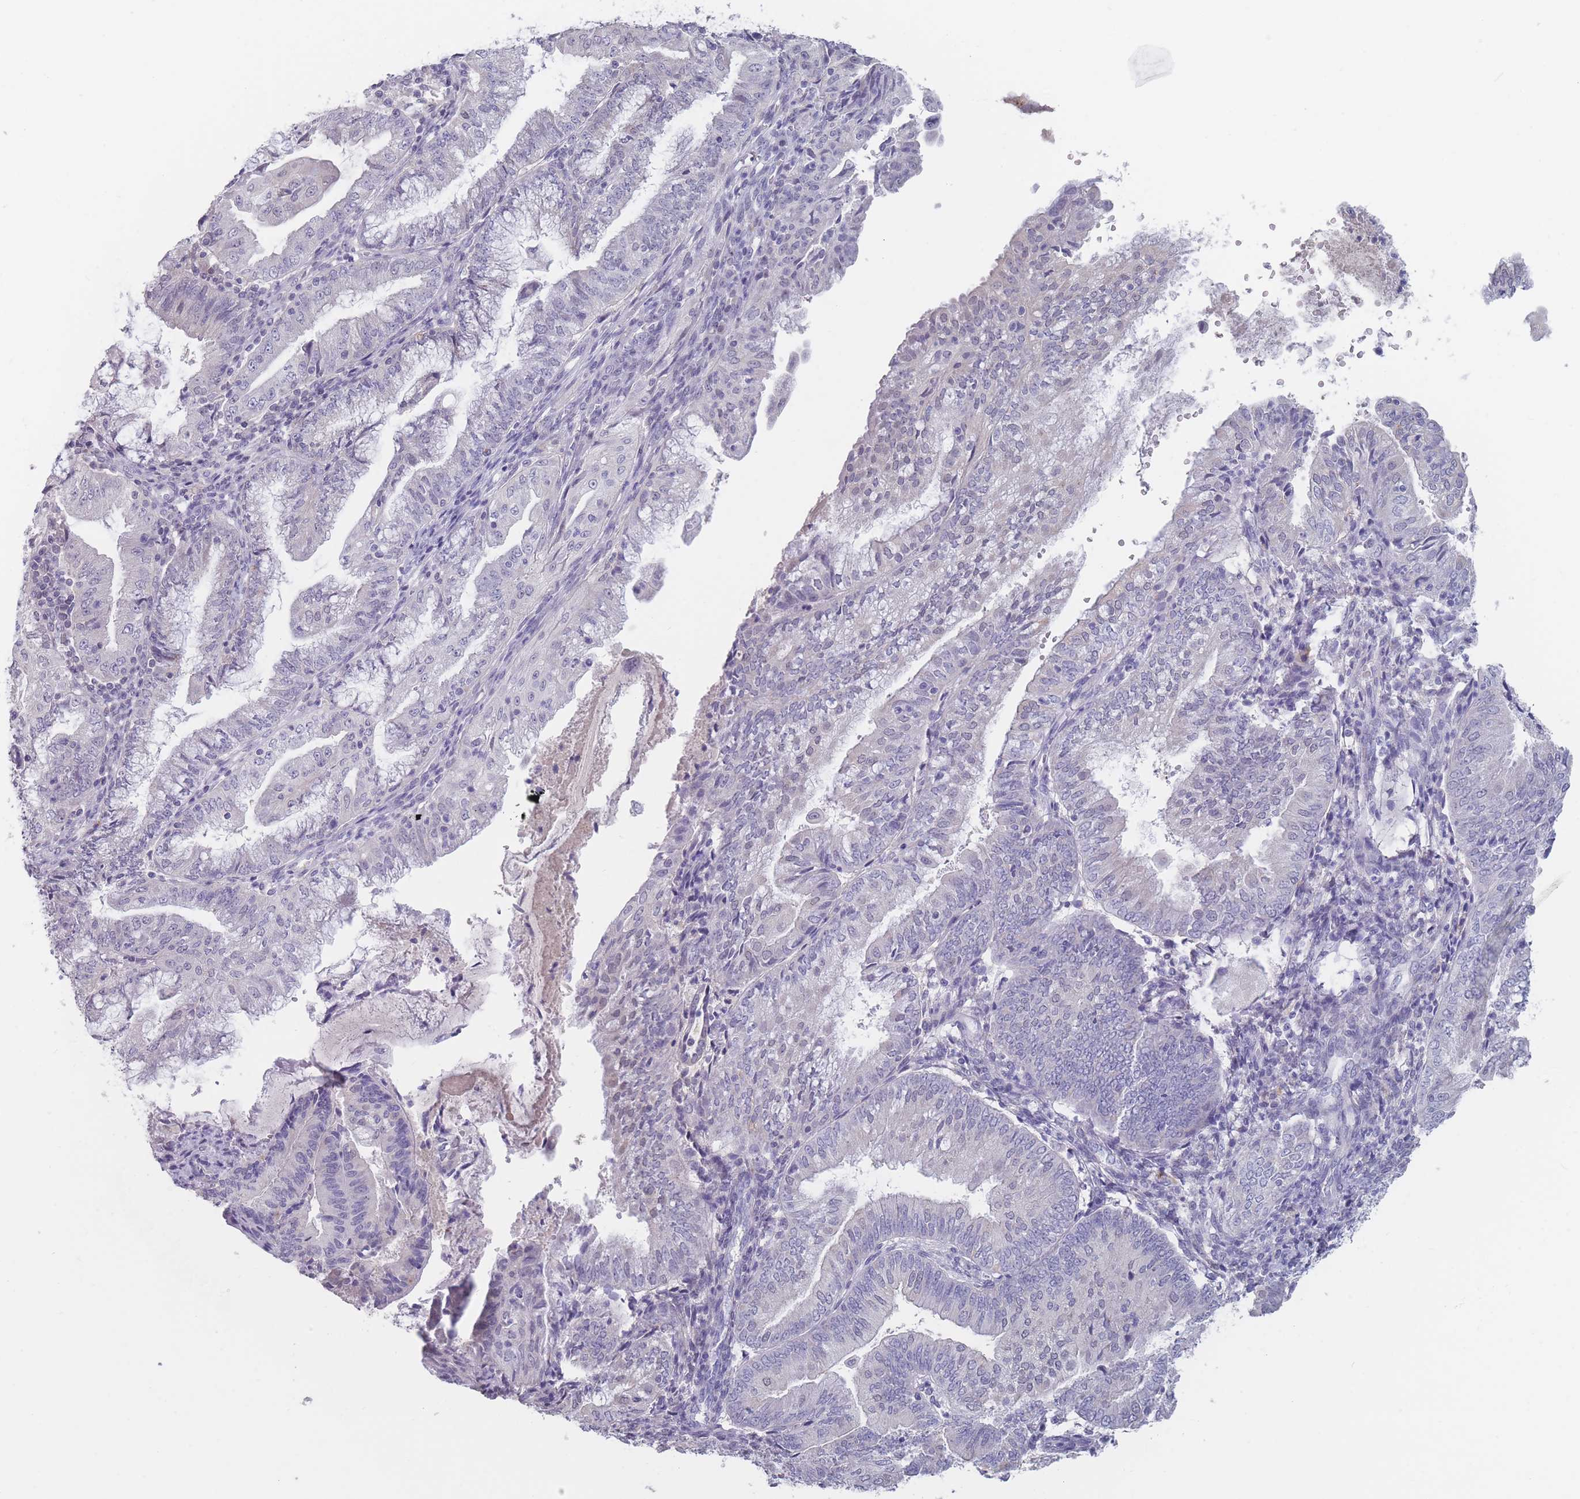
{"staining": {"intensity": "negative", "quantity": "none", "location": "none"}, "tissue": "endometrial cancer", "cell_type": "Tumor cells", "image_type": "cancer", "snomed": [{"axis": "morphology", "description": "Adenocarcinoma, NOS"}, {"axis": "topography", "description": "Endometrium"}], "caption": "High power microscopy histopathology image of an IHC micrograph of endometrial adenocarcinoma, revealing no significant expression in tumor cells.", "gene": "CYP51A1", "patient": {"sex": "female", "age": 55}}